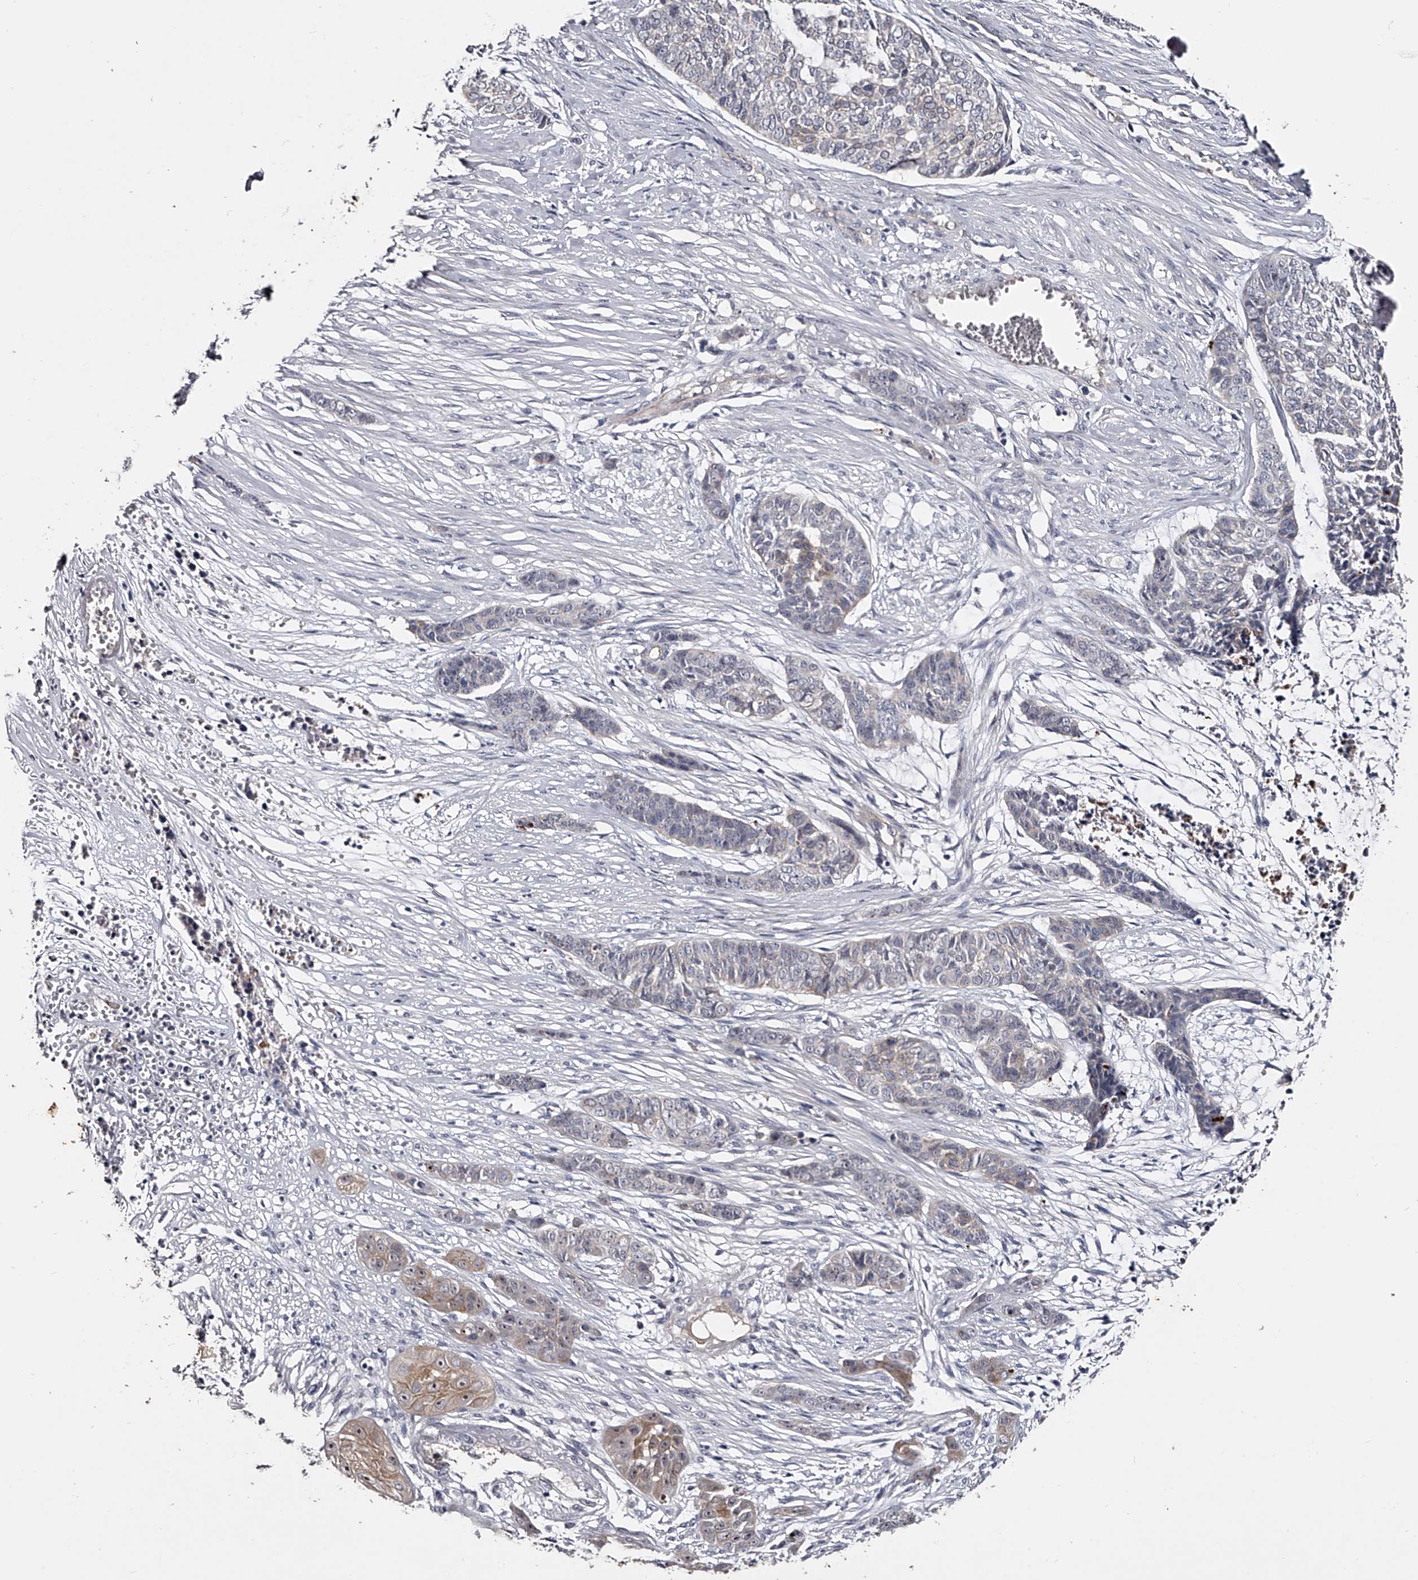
{"staining": {"intensity": "negative", "quantity": "none", "location": "none"}, "tissue": "skin cancer", "cell_type": "Tumor cells", "image_type": "cancer", "snomed": [{"axis": "morphology", "description": "Basal cell carcinoma"}, {"axis": "topography", "description": "Skin"}], "caption": "A photomicrograph of human basal cell carcinoma (skin) is negative for staining in tumor cells. (DAB immunohistochemistry (IHC) with hematoxylin counter stain).", "gene": "MDN1", "patient": {"sex": "female", "age": 64}}